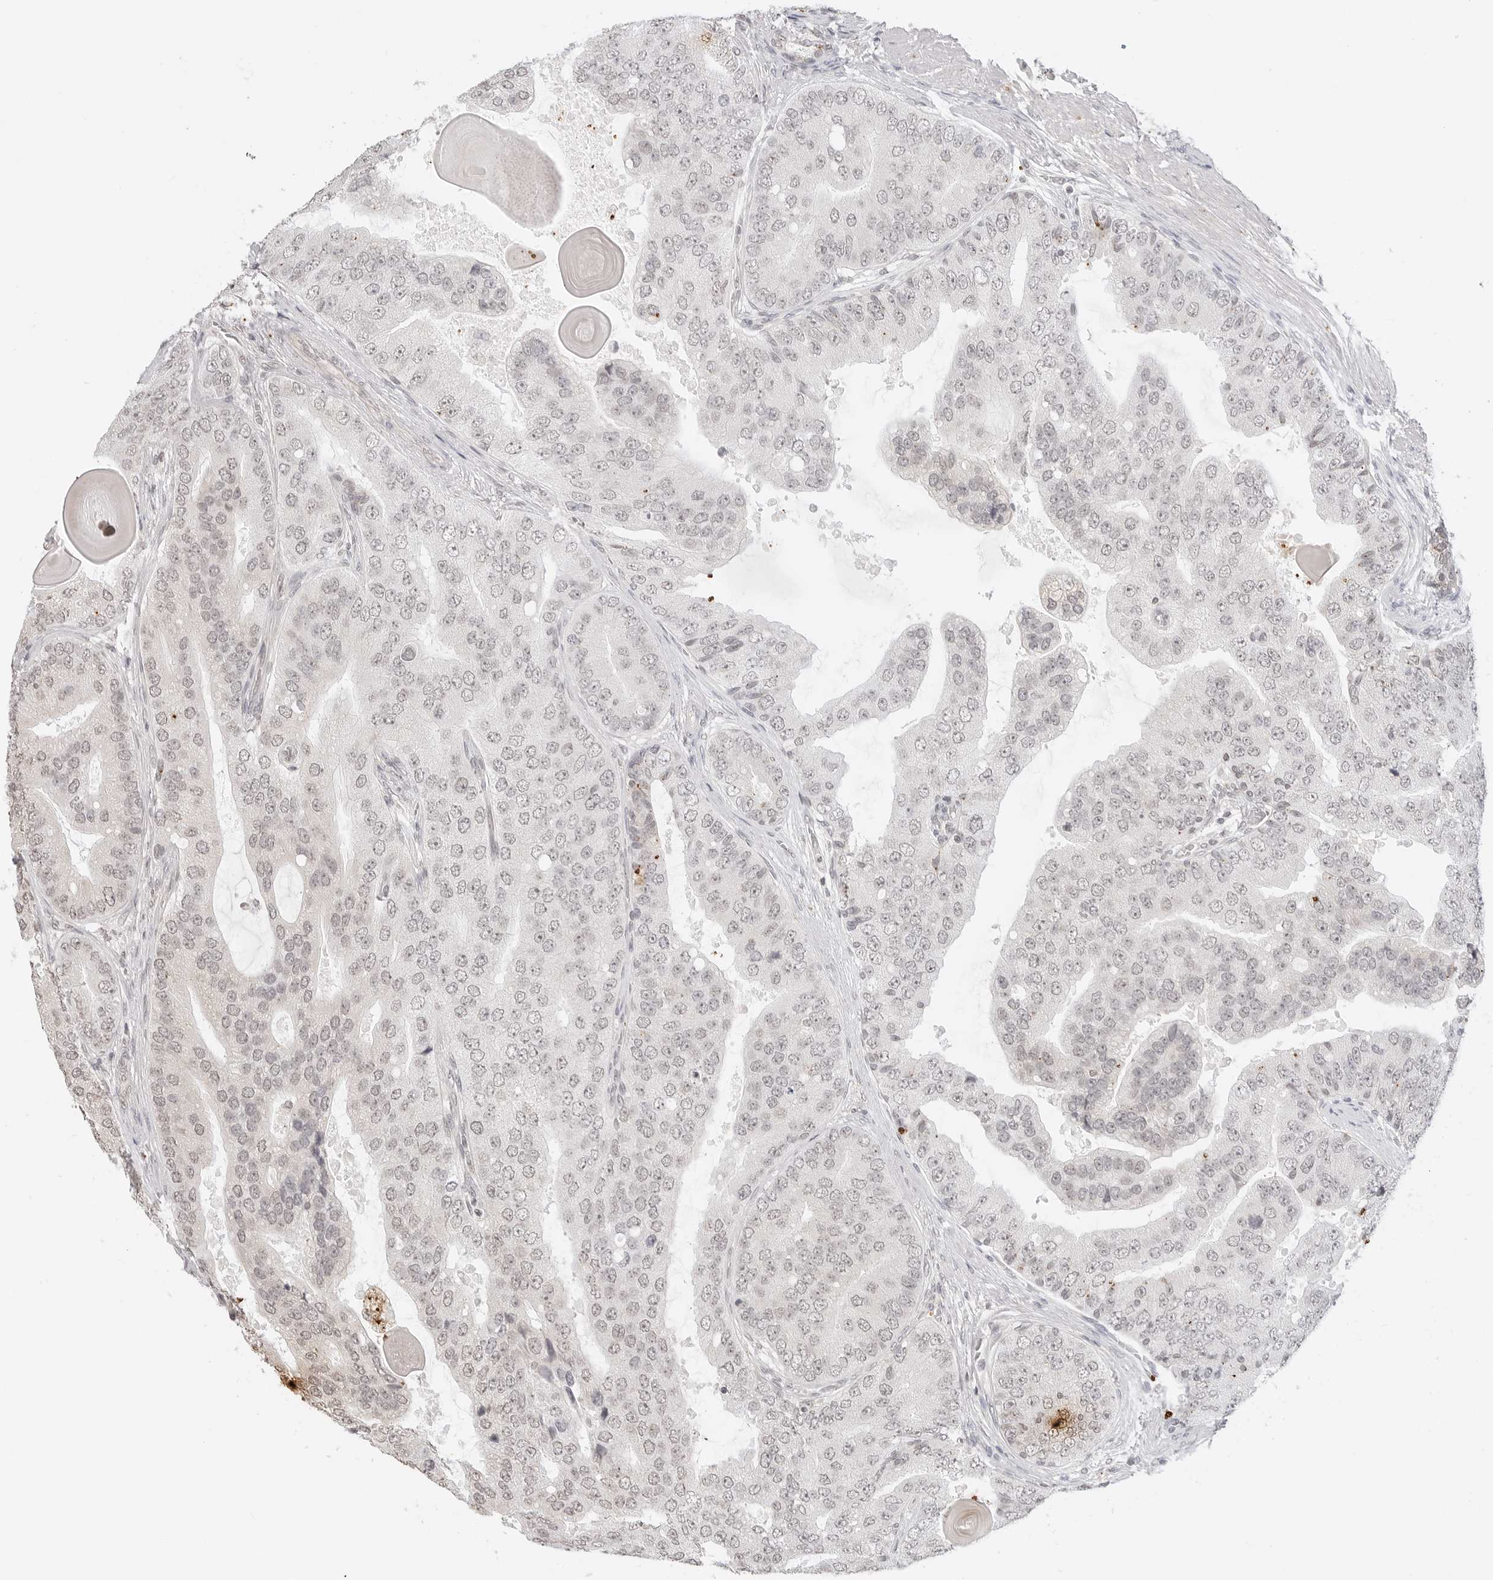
{"staining": {"intensity": "negative", "quantity": "none", "location": "none"}, "tissue": "prostate cancer", "cell_type": "Tumor cells", "image_type": "cancer", "snomed": [{"axis": "morphology", "description": "Adenocarcinoma, High grade"}, {"axis": "topography", "description": "Prostate"}], "caption": "High-grade adenocarcinoma (prostate) was stained to show a protein in brown. There is no significant expression in tumor cells.", "gene": "GPR34", "patient": {"sex": "male", "age": 70}}